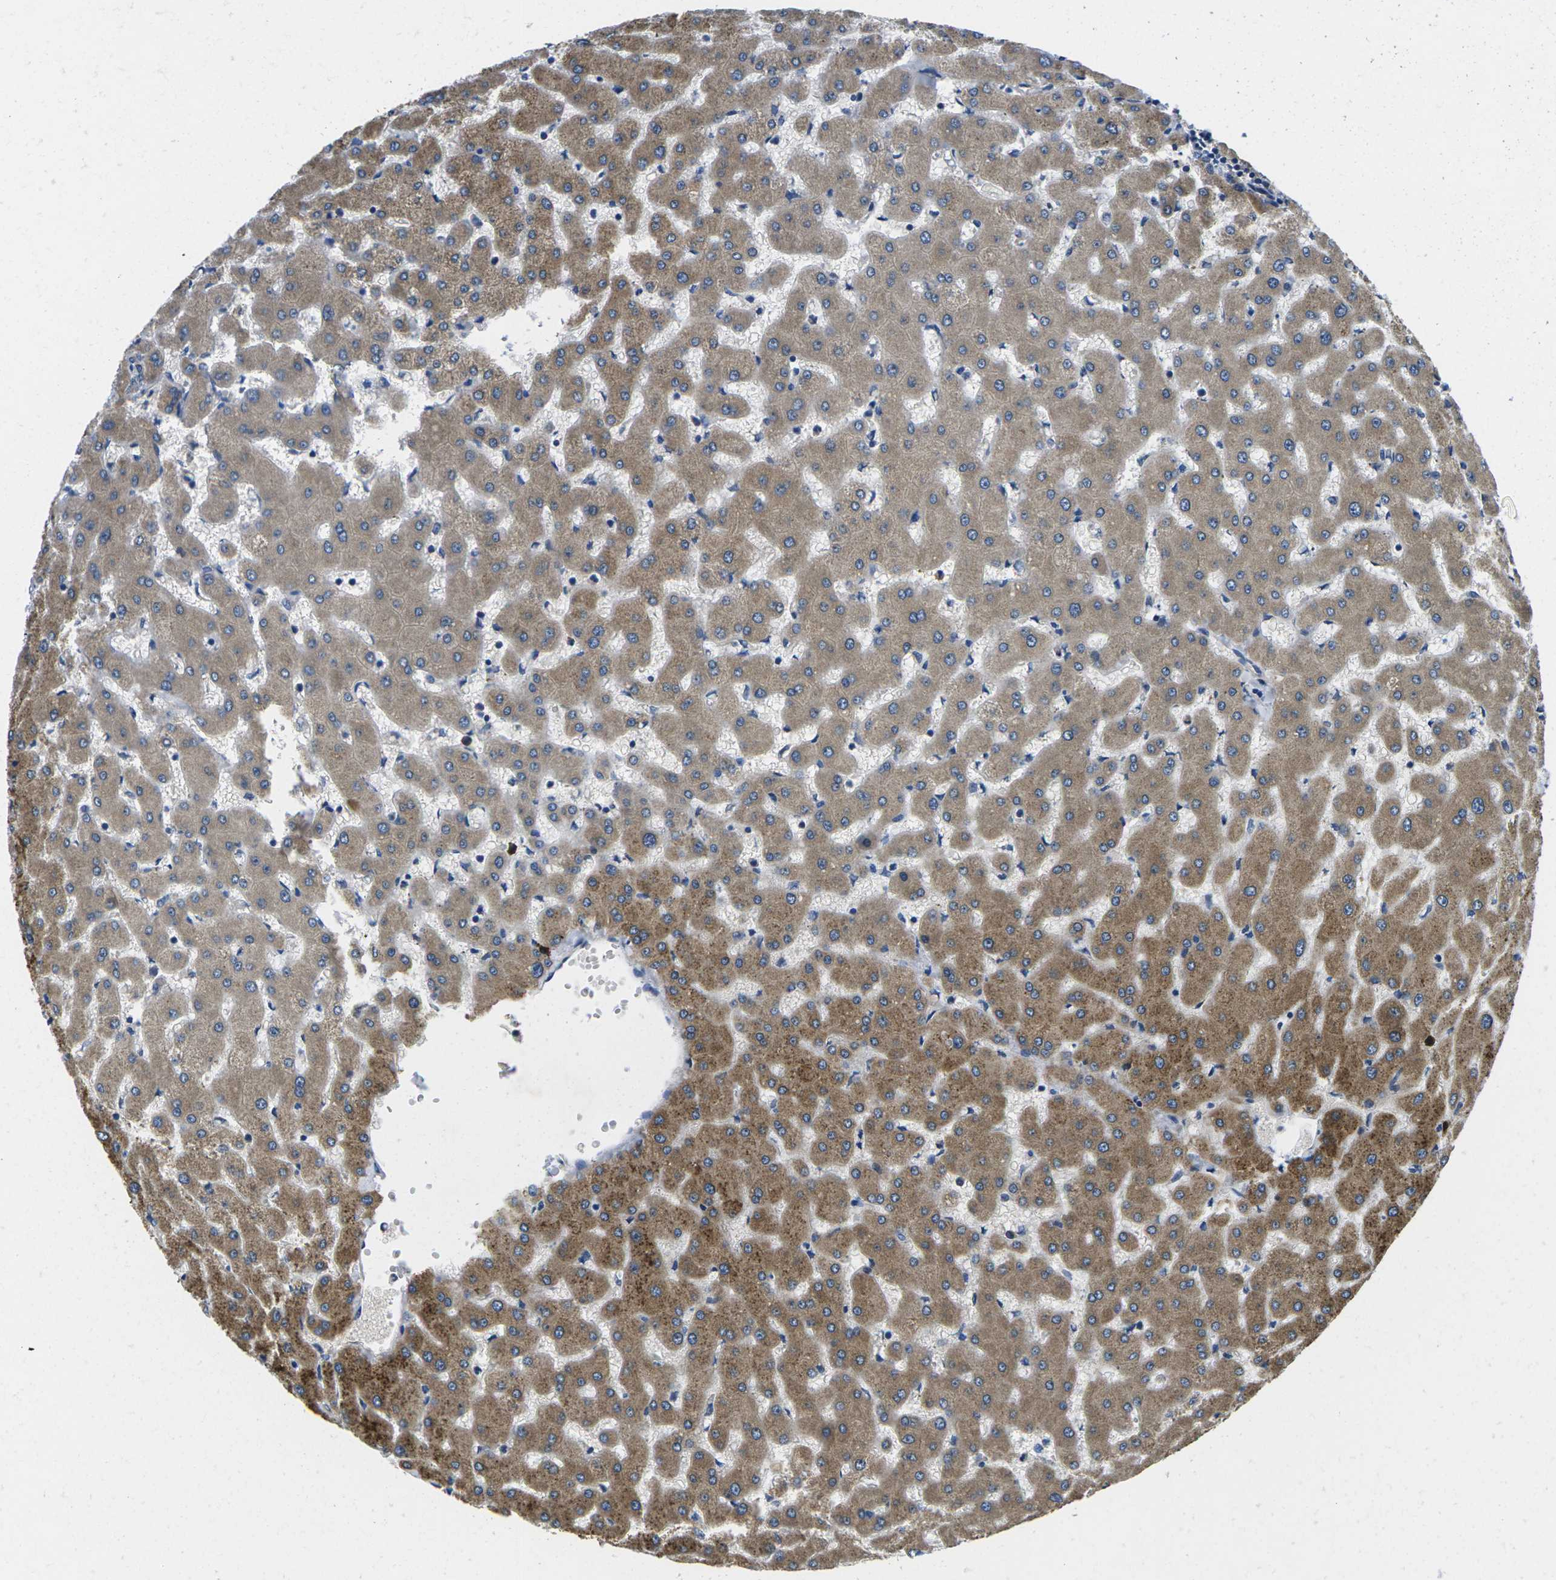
{"staining": {"intensity": "moderate", "quantity": ">75%", "location": "cytoplasmic/membranous"}, "tissue": "liver", "cell_type": "Hepatocytes", "image_type": "normal", "snomed": [{"axis": "morphology", "description": "Normal tissue, NOS"}, {"axis": "topography", "description": "Liver"}], "caption": "A histopathology image of liver stained for a protein displays moderate cytoplasmic/membranous brown staining in hepatocytes.", "gene": "PLCE1", "patient": {"sex": "female", "age": 63}}